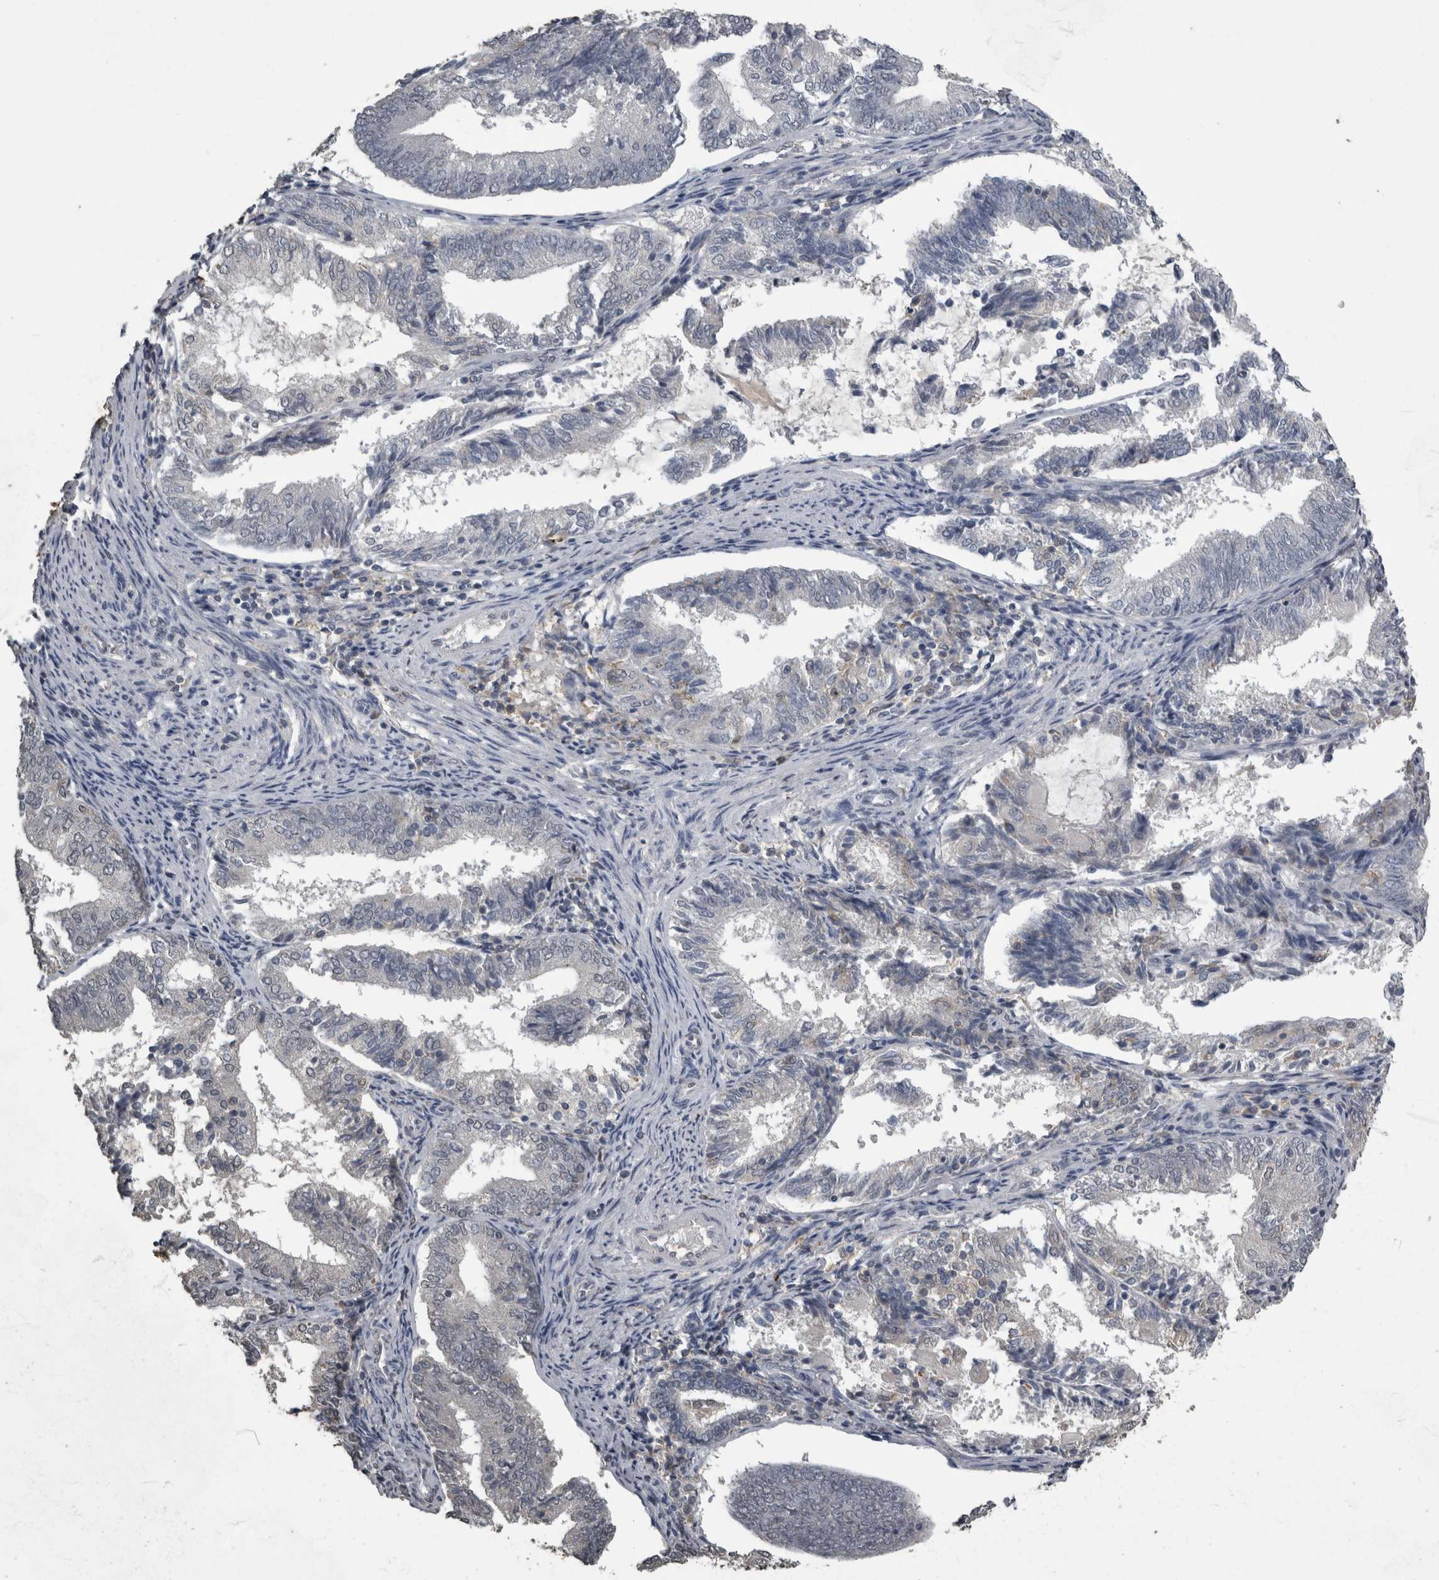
{"staining": {"intensity": "negative", "quantity": "none", "location": "none"}, "tissue": "endometrial cancer", "cell_type": "Tumor cells", "image_type": "cancer", "snomed": [{"axis": "morphology", "description": "Adenocarcinoma, NOS"}, {"axis": "topography", "description": "Endometrium"}], "caption": "Protein analysis of endometrial cancer reveals no significant expression in tumor cells.", "gene": "PIK3AP1", "patient": {"sex": "female", "age": 81}}